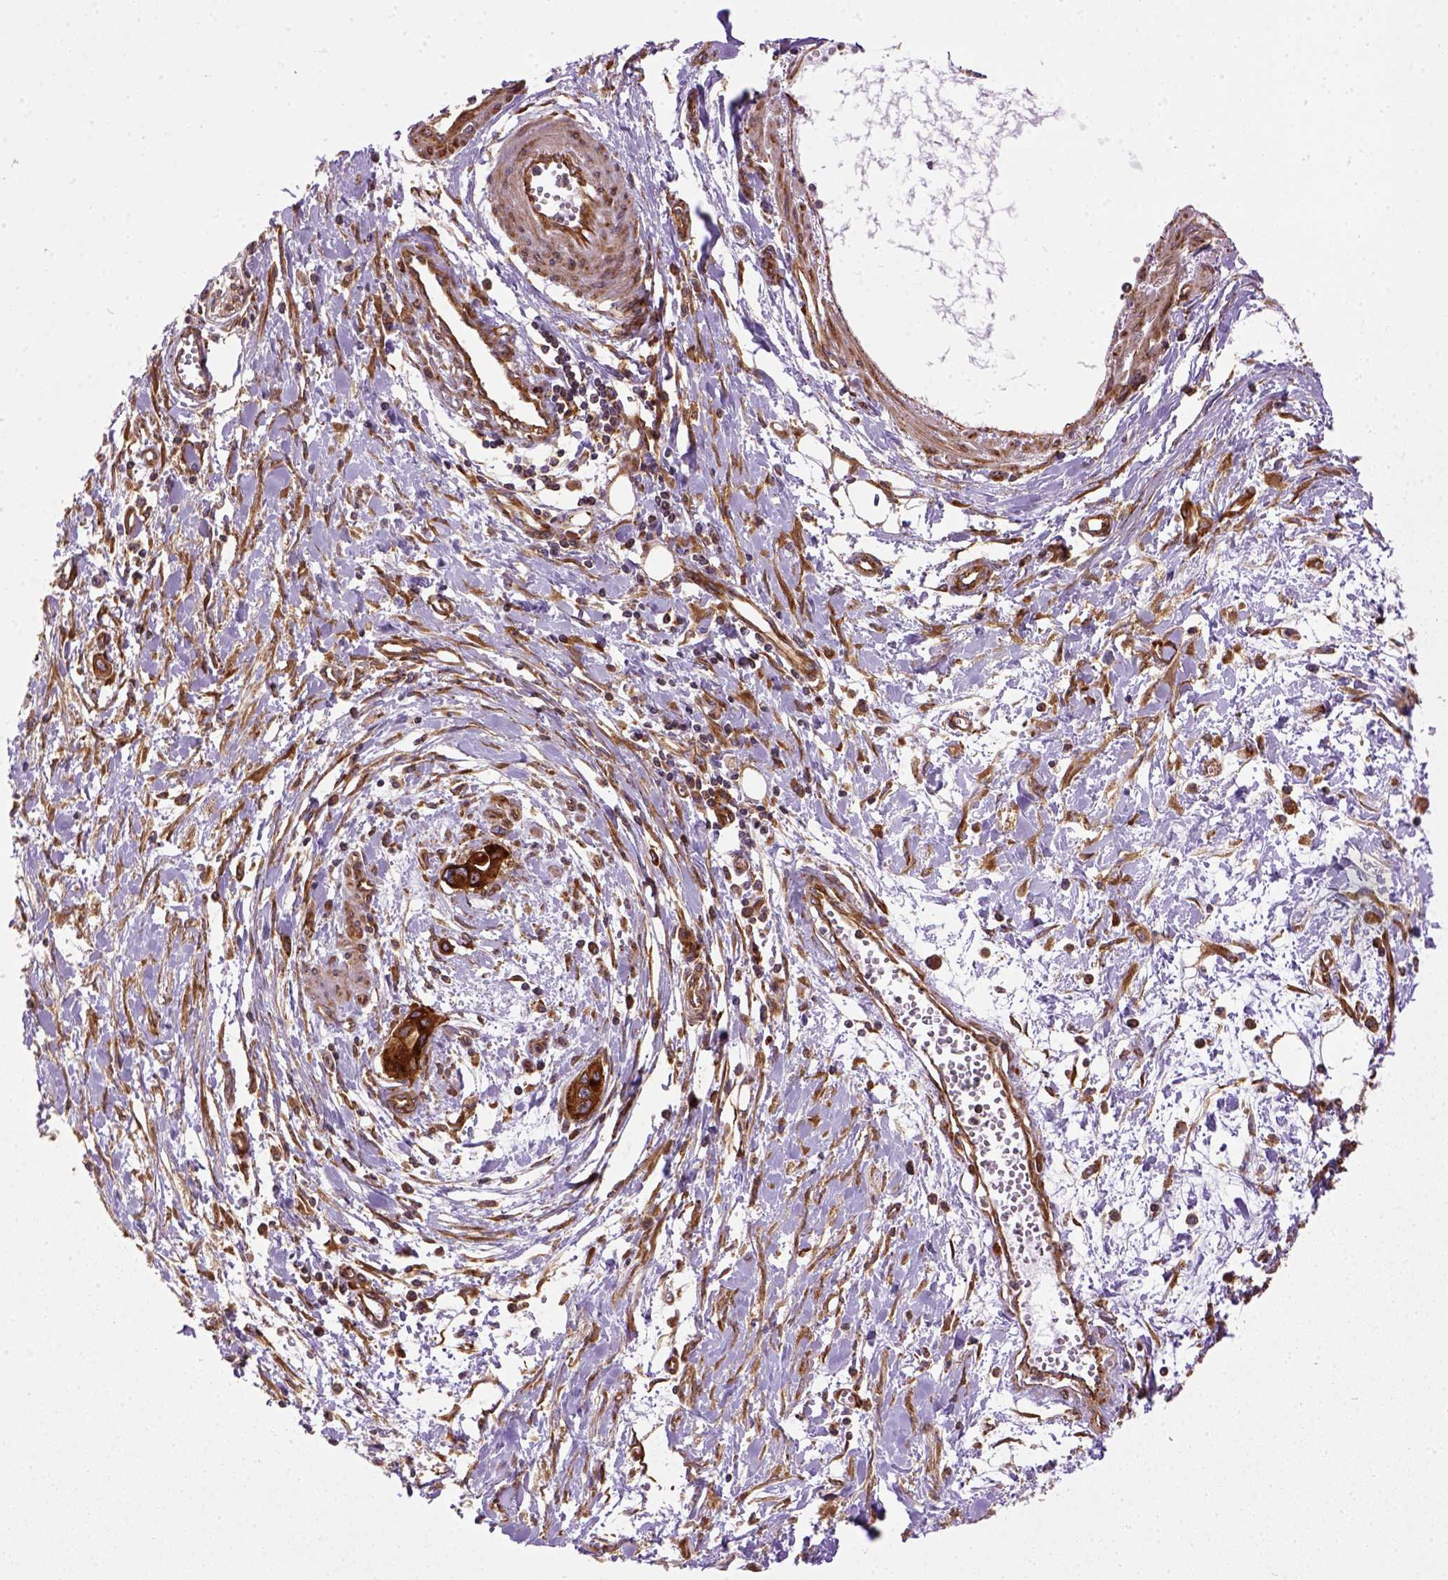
{"staining": {"intensity": "strong", "quantity": ">75%", "location": "cytoplasmic/membranous"}, "tissue": "pancreatic cancer", "cell_type": "Tumor cells", "image_type": "cancer", "snomed": [{"axis": "morphology", "description": "Adenocarcinoma, NOS"}, {"axis": "topography", "description": "Pancreas"}], "caption": "A brown stain labels strong cytoplasmic/membranous positivity of a protein in pancreatic cancer (adenocarcinoma) tumor cells. (DAB (3,3'-diaminobenzidine) IHC, brown staining for protein, blue staining for nuclei).", "gene": "CAPRIN1", "patient": {"sex": "male", "age": 60}}